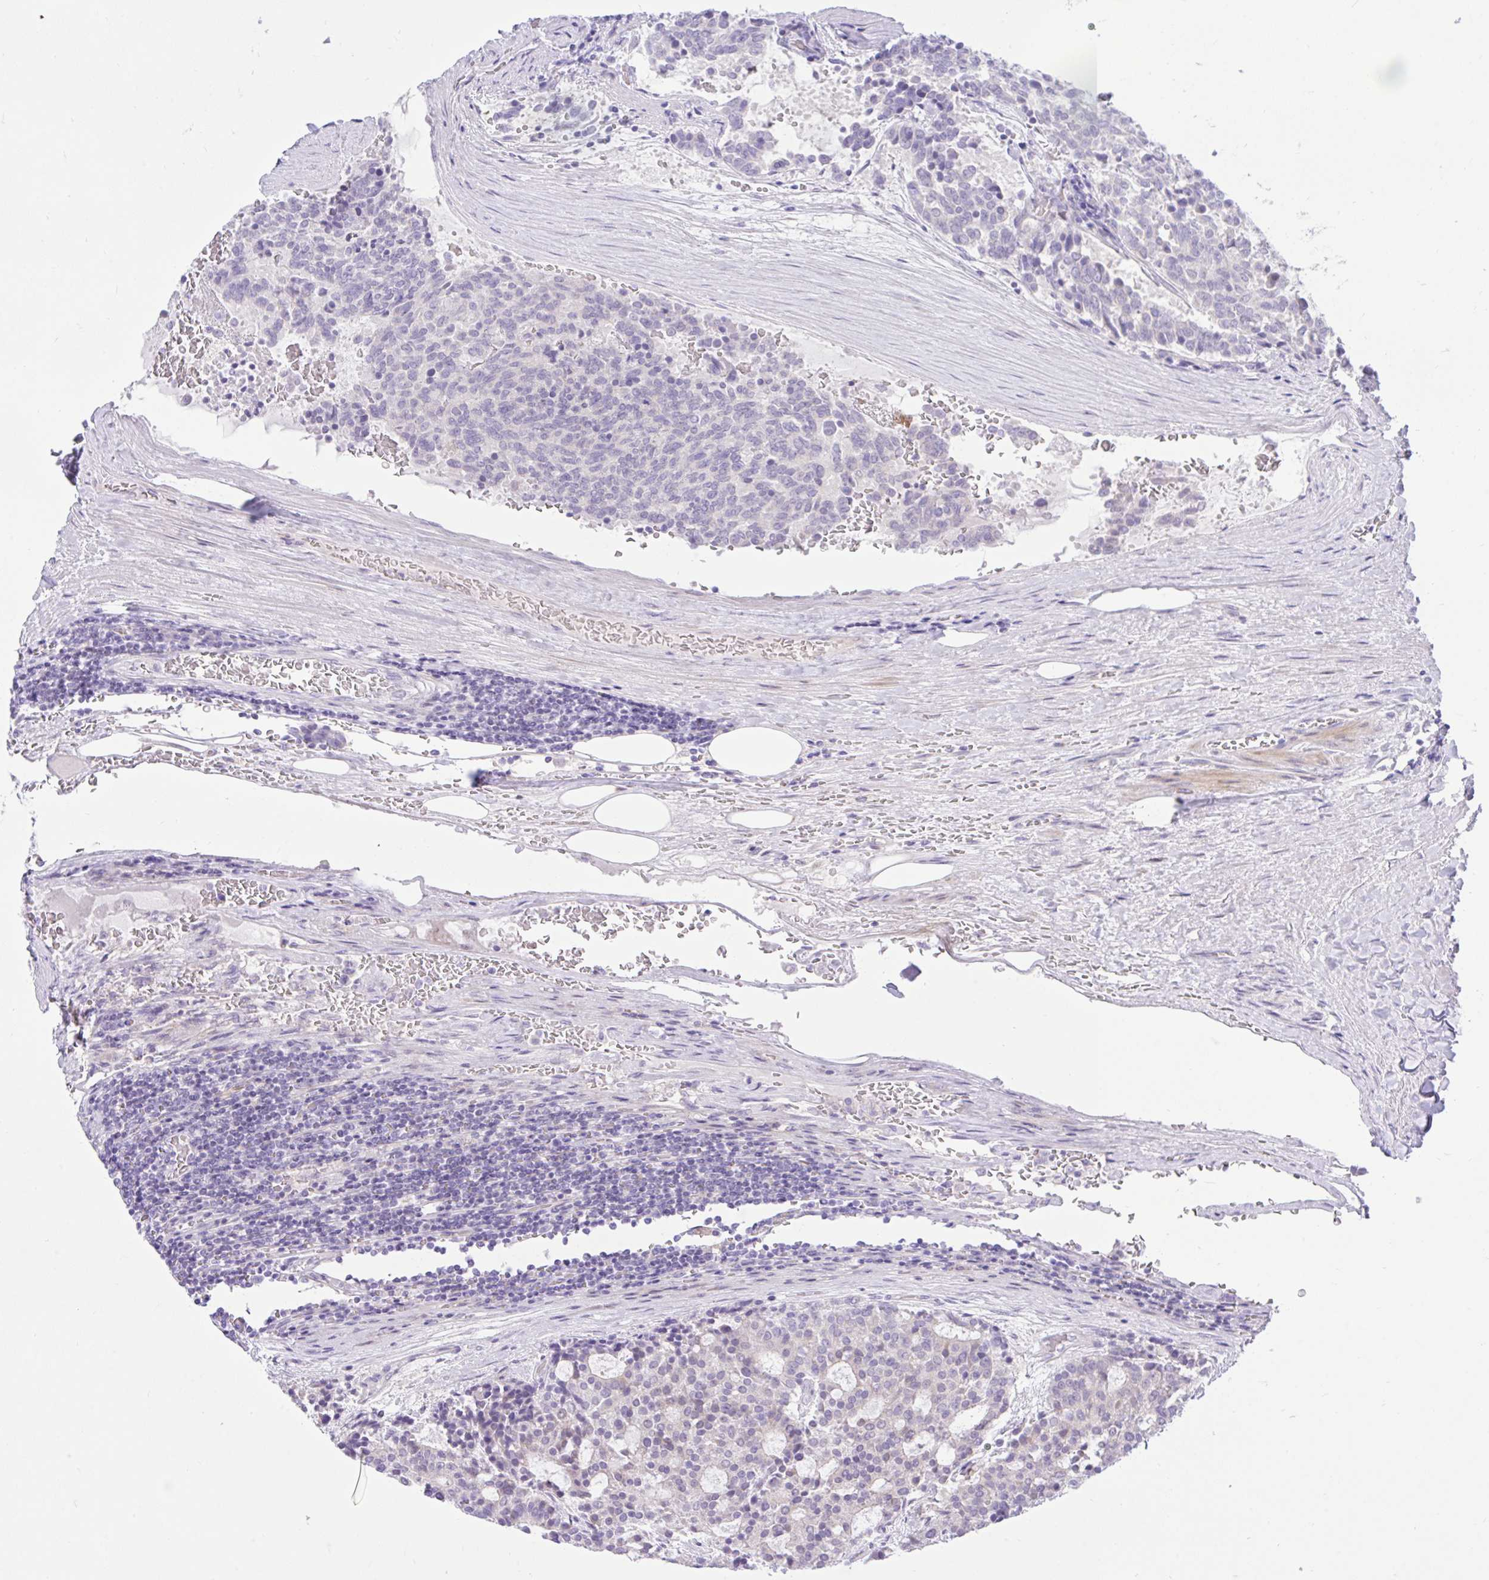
{"staining": {"intensity": "negative", "quantity": "none", "location": "none"}, "tissue": "carcinoid", "cell_type": "Tumor cells", "image_type": "cancer", "snomed": [{"axis": "morphology", "description": "Carcinoid, malignant, NOS"}, {"axis": "topography", "description": "Pancreas"}], "caption": "The photomicrograph displays no significant expression in tumor cells of carcinoid (malignant). (Brightfield microscopy of DAB (3,3'-diaminobenzidine) IHC at high magnification).", "gene": "ZNF101", "patient": {"sex": "female", "age": 54}}